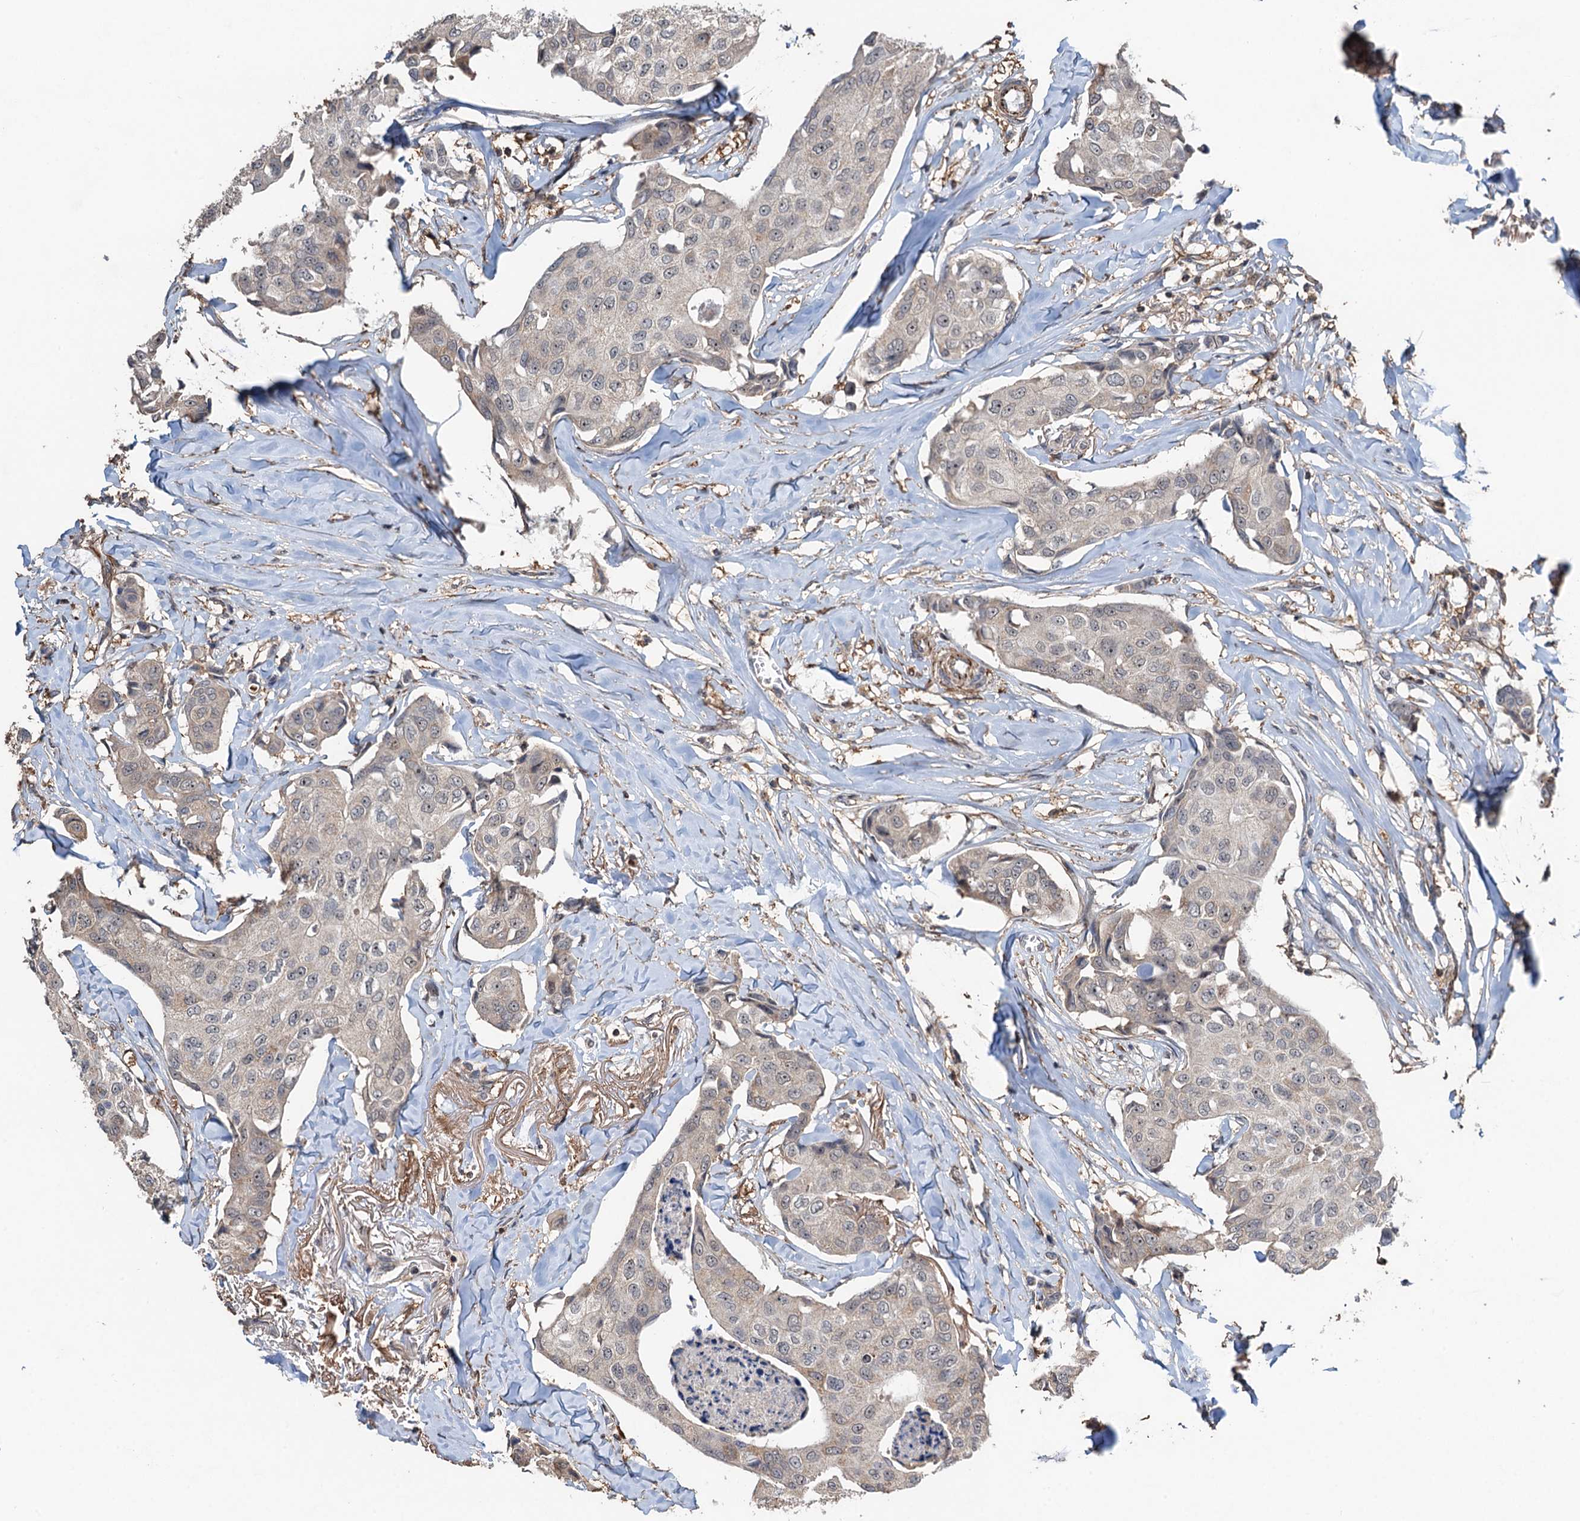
{"staining": {"intensity": "negative", "quantity": "none", "location": "none"}, "tissue": "breast cancer", "cell_type": "Tumor cells", "image_type": "cancer", "snomed": [{"axis": "morphology", "description": "Duct carcinoma"}, {"axis": "topography", "description": "Breast"}], "caption": "Human breast cancer (infiltrating ductal carcinoma) stained for a protein using immunohistochemistry reveals no positivity in tumor cells.", "gene": "TMA16", "patient": {"sex": "female", "age": 80}}